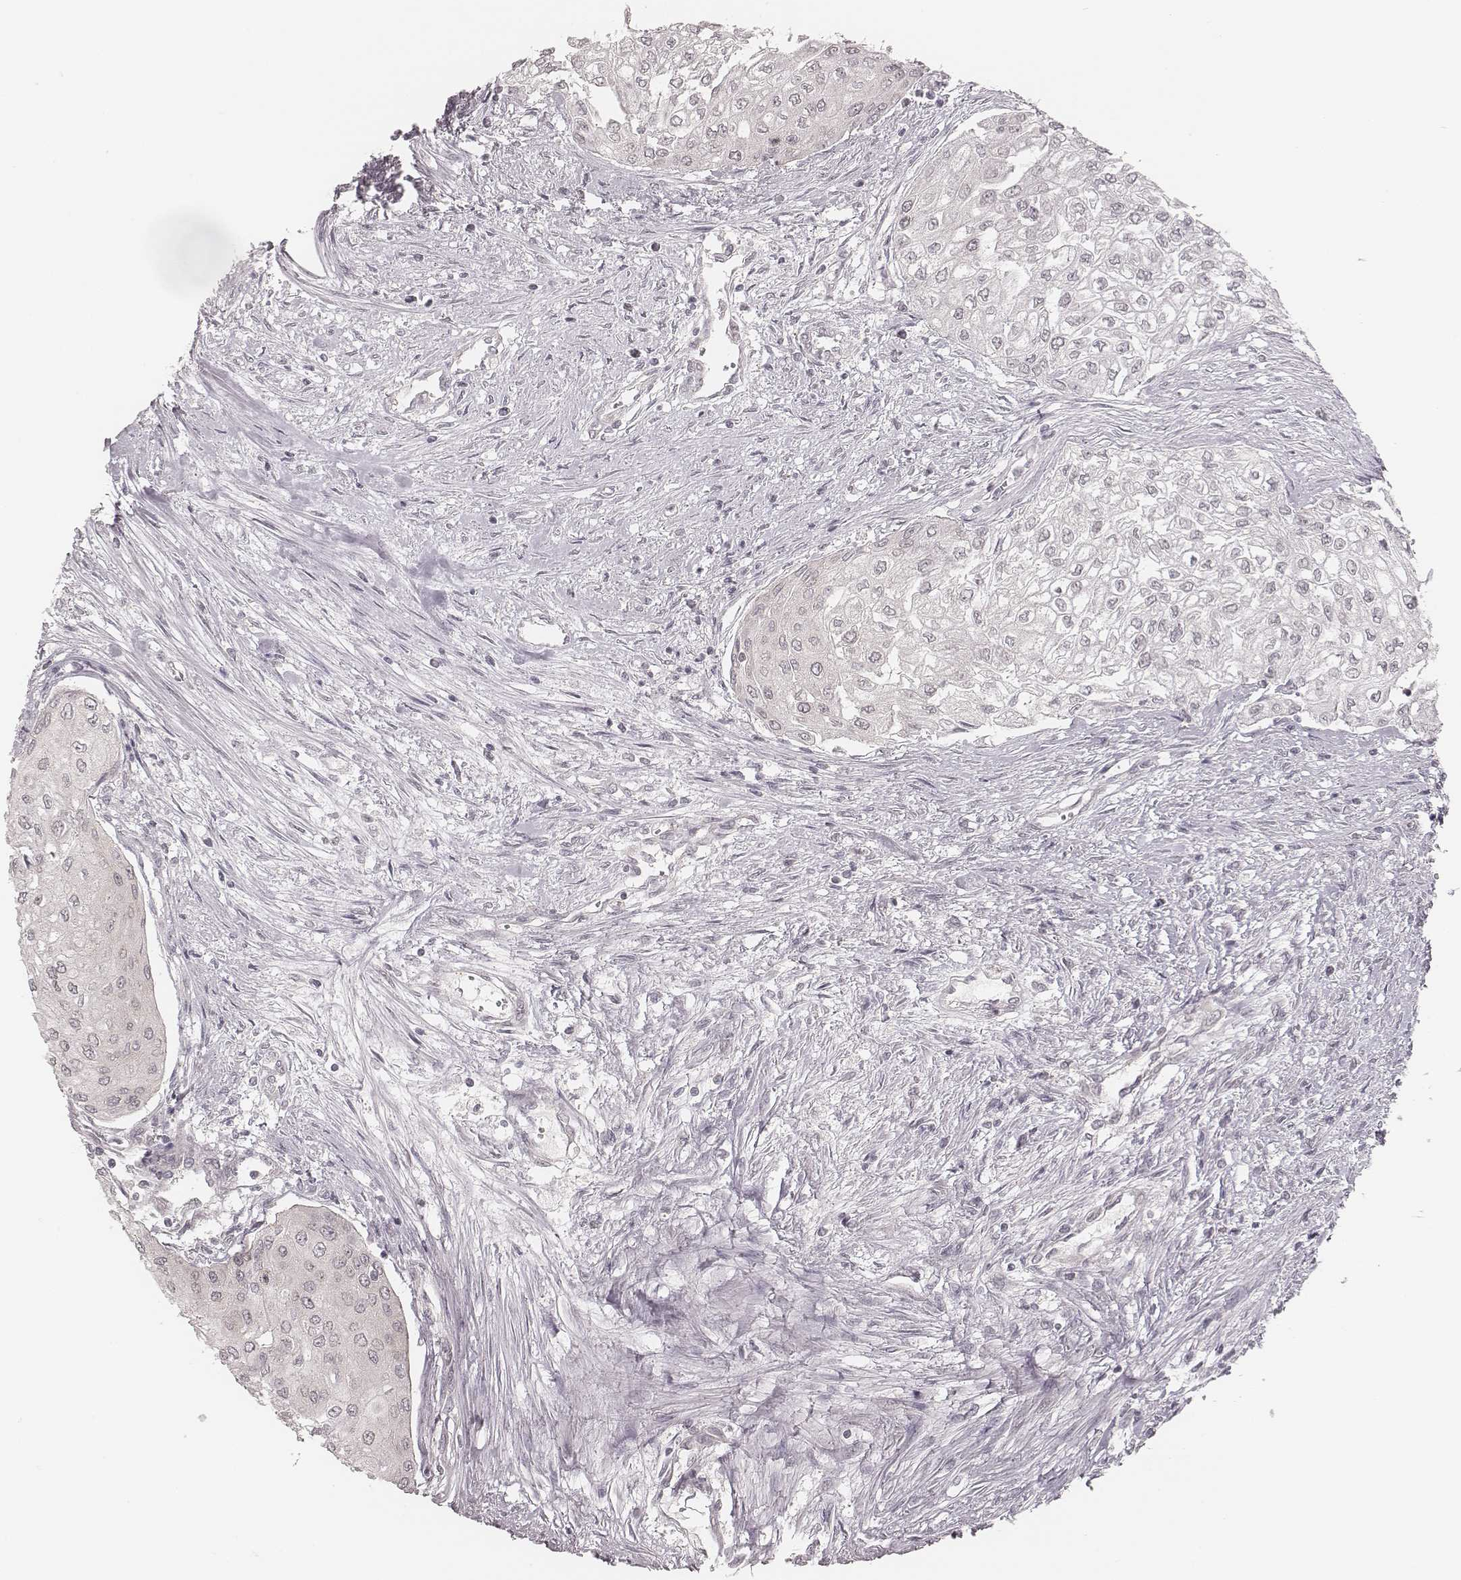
{"staining": {"intensity": "negative", "quantity": "none", "location": "none"}, "tissue": "urothelial cancer", "cell_type": "Tumor cells", "image_type": "cancer", "snomed": [{"axis": "morphology", "description": "Urothelial carcinoma, High grade"}, {"axis": "topography", "description": "Urinary bladder"}], "caption": "DAB (3,3'-diaminobenzidine) immunohistochemical staining of urothelial cancer exhibits no significant staining in tumor cells. The staining was performed using DAB (3,3'-diaminobenzidine) to visualize the protein expression in brown, while the nuclei were stained in blue with hematoxylin (Magnification: 20x).", "gene": "ACACB", "patient": {"sex": "male", "age": 62}}